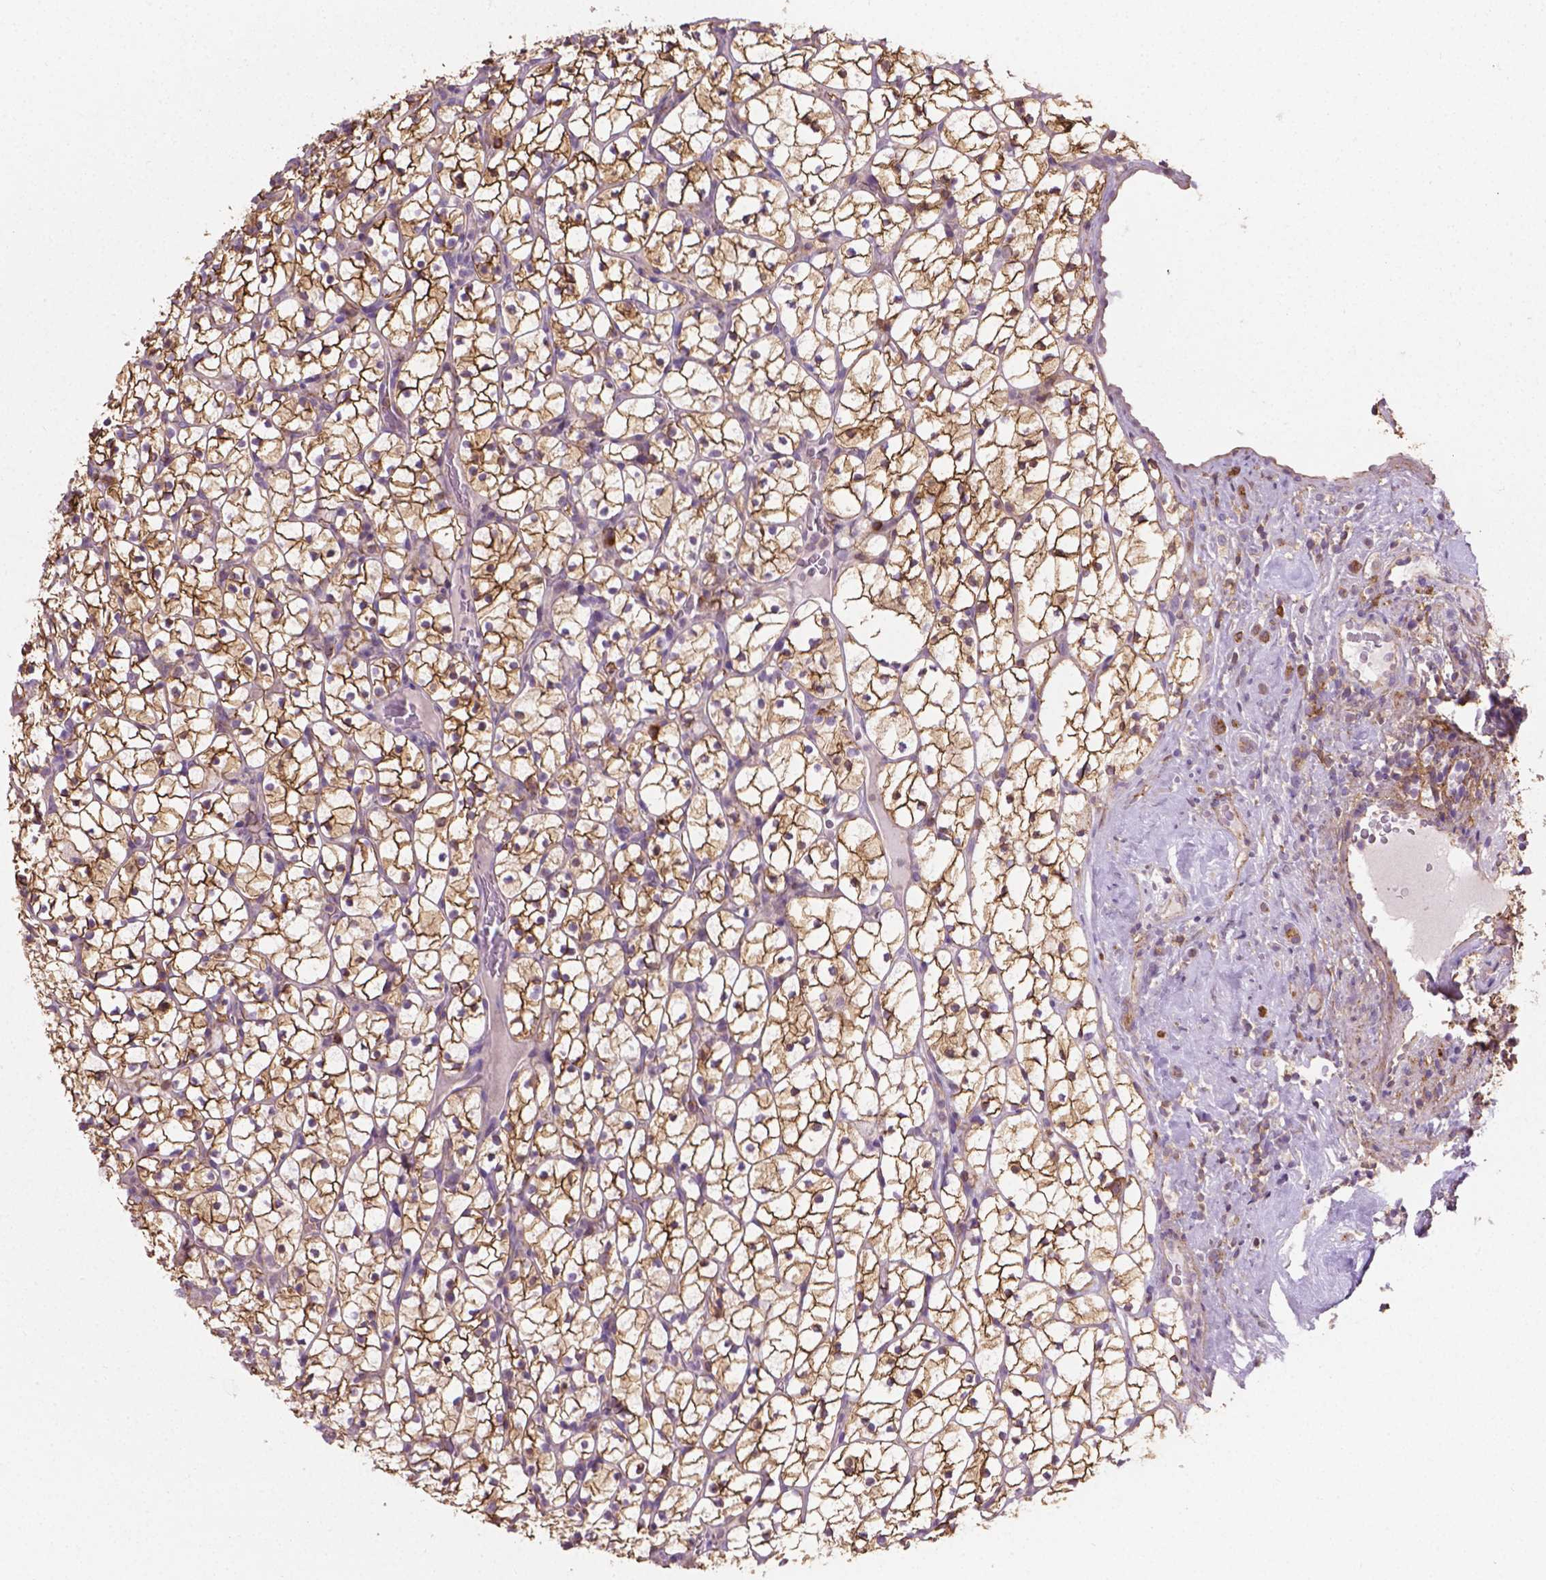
{"staining": {"intensity": "moderate", "quantity": ">75%", "location": "cytoplasmic/membranous"}, "tissue": "renal cancer", "cell_type": "Tumor cells", "image_type": "cancer", "snomed": [{"axis": "morphology", "description": "Adenocarcinoma, NOS"}, {"axis": "topography", "description": "Kidney"}], "caption": "High-magnification brightfield microscopy of renal cancer stained with DAB (brown) and counterstained with hematoxylin (blue). tumor cells exhibit moderate cytoplasmic/membranous staining is identified in about>75% of cells. (Stains: DAB (3,3'-diaminobenzidine) in brown, nuclei in blue, Microscopy: brightfield microscopy at high magnification).", "gene": "TCAF1", "patient": {"sex": "female", "age": 89}}